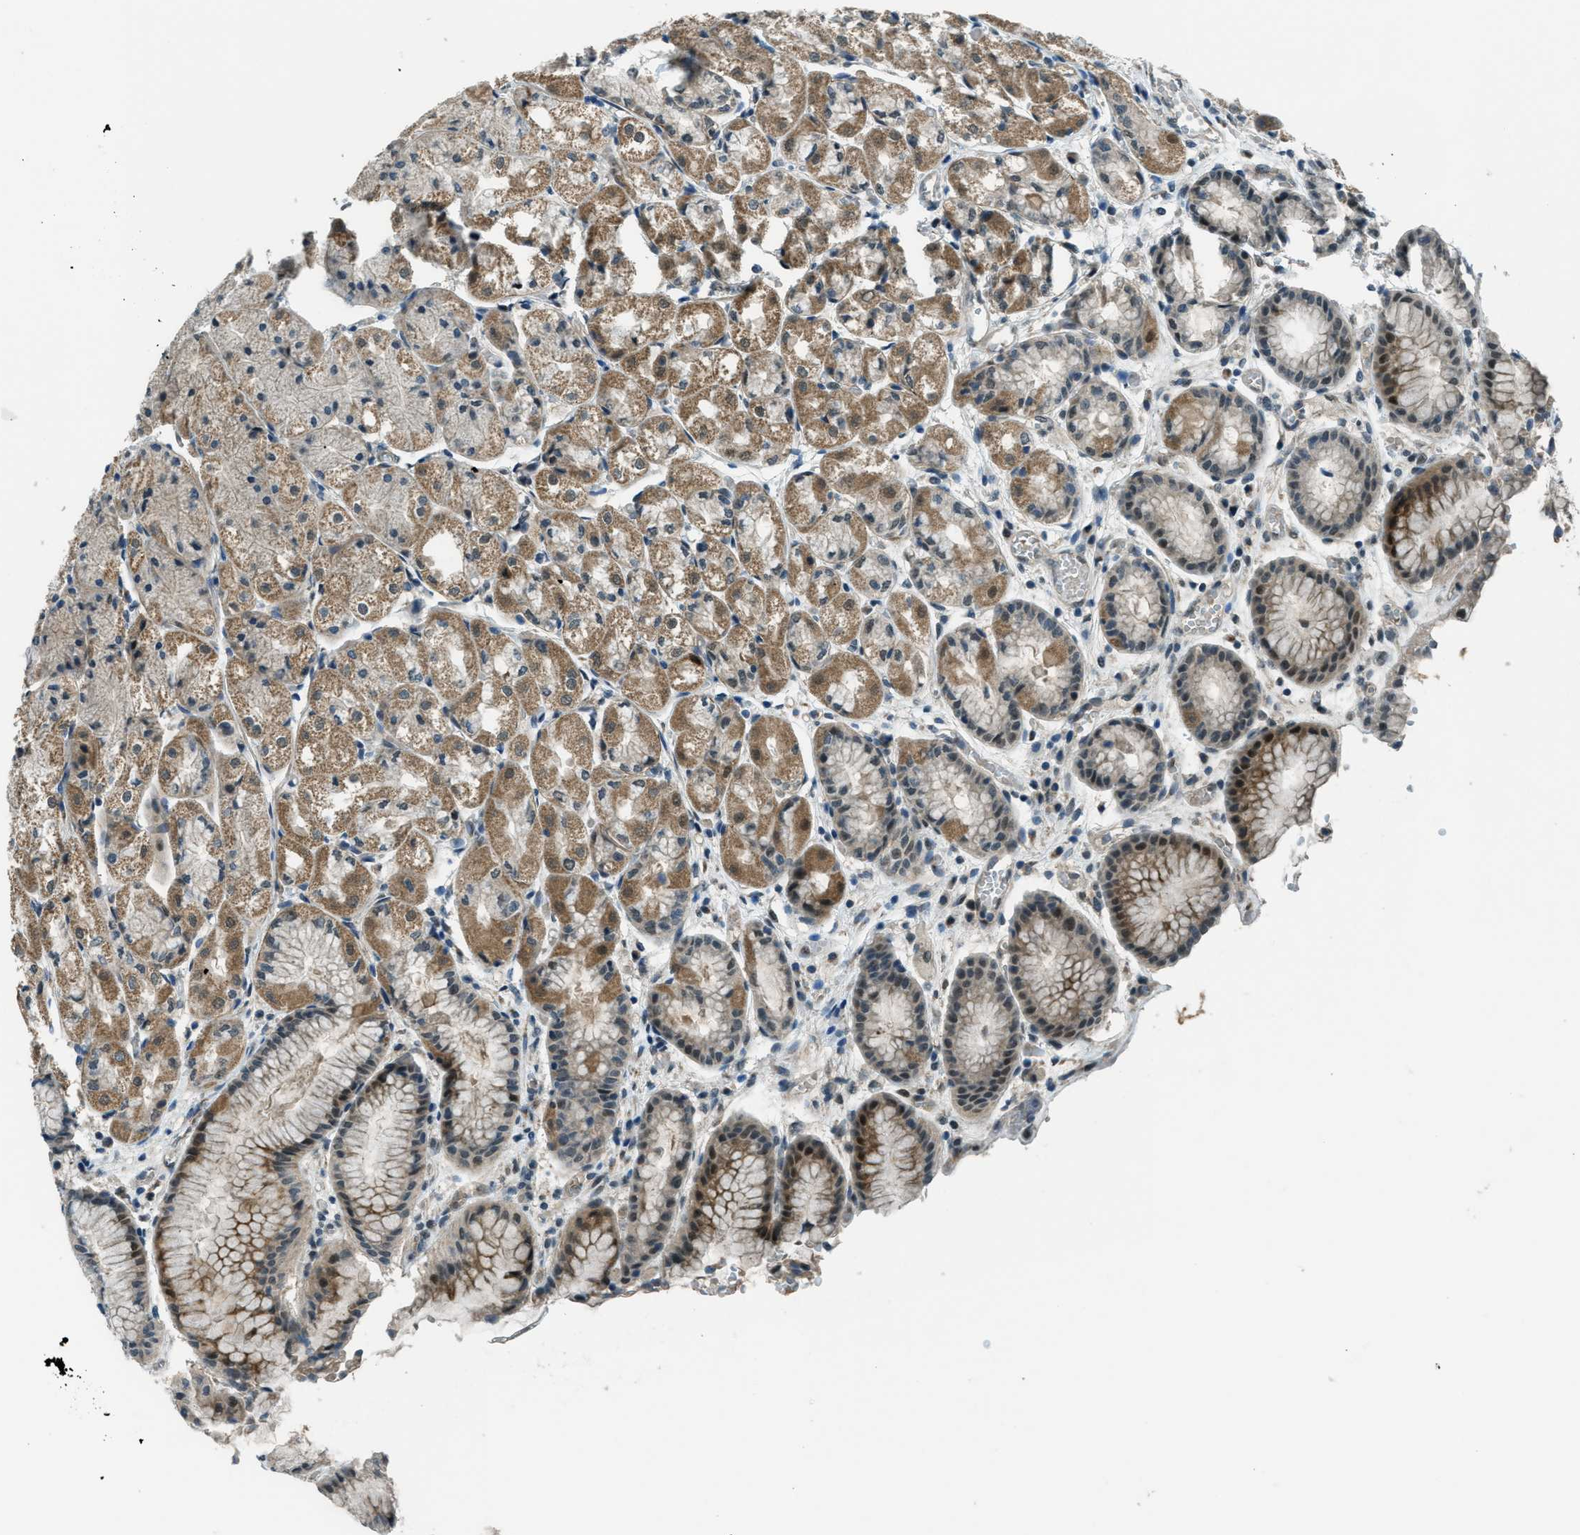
{"staining": {"intensity": "moderate", "quantity": "25%-75%", "location": "cytoplasmic/membranous,nuclear"}, "tissue": "stomach", "cell_type": "Glandular cells", "image_type": "normal", "snomed": [{"axis": "morphology", "description": "Normal tissue, NOS"}, {"axis": "topography", "description": "Stomach, upper"}], "caption": "Protein expression analysis of normal stomach reveals moderate cytoplasmic/membranous,nuclear staining in approximately 25%-75% of glandular cells.", "gene": "NPEPL1", "patient": {"sex": "male", "age": 72}}